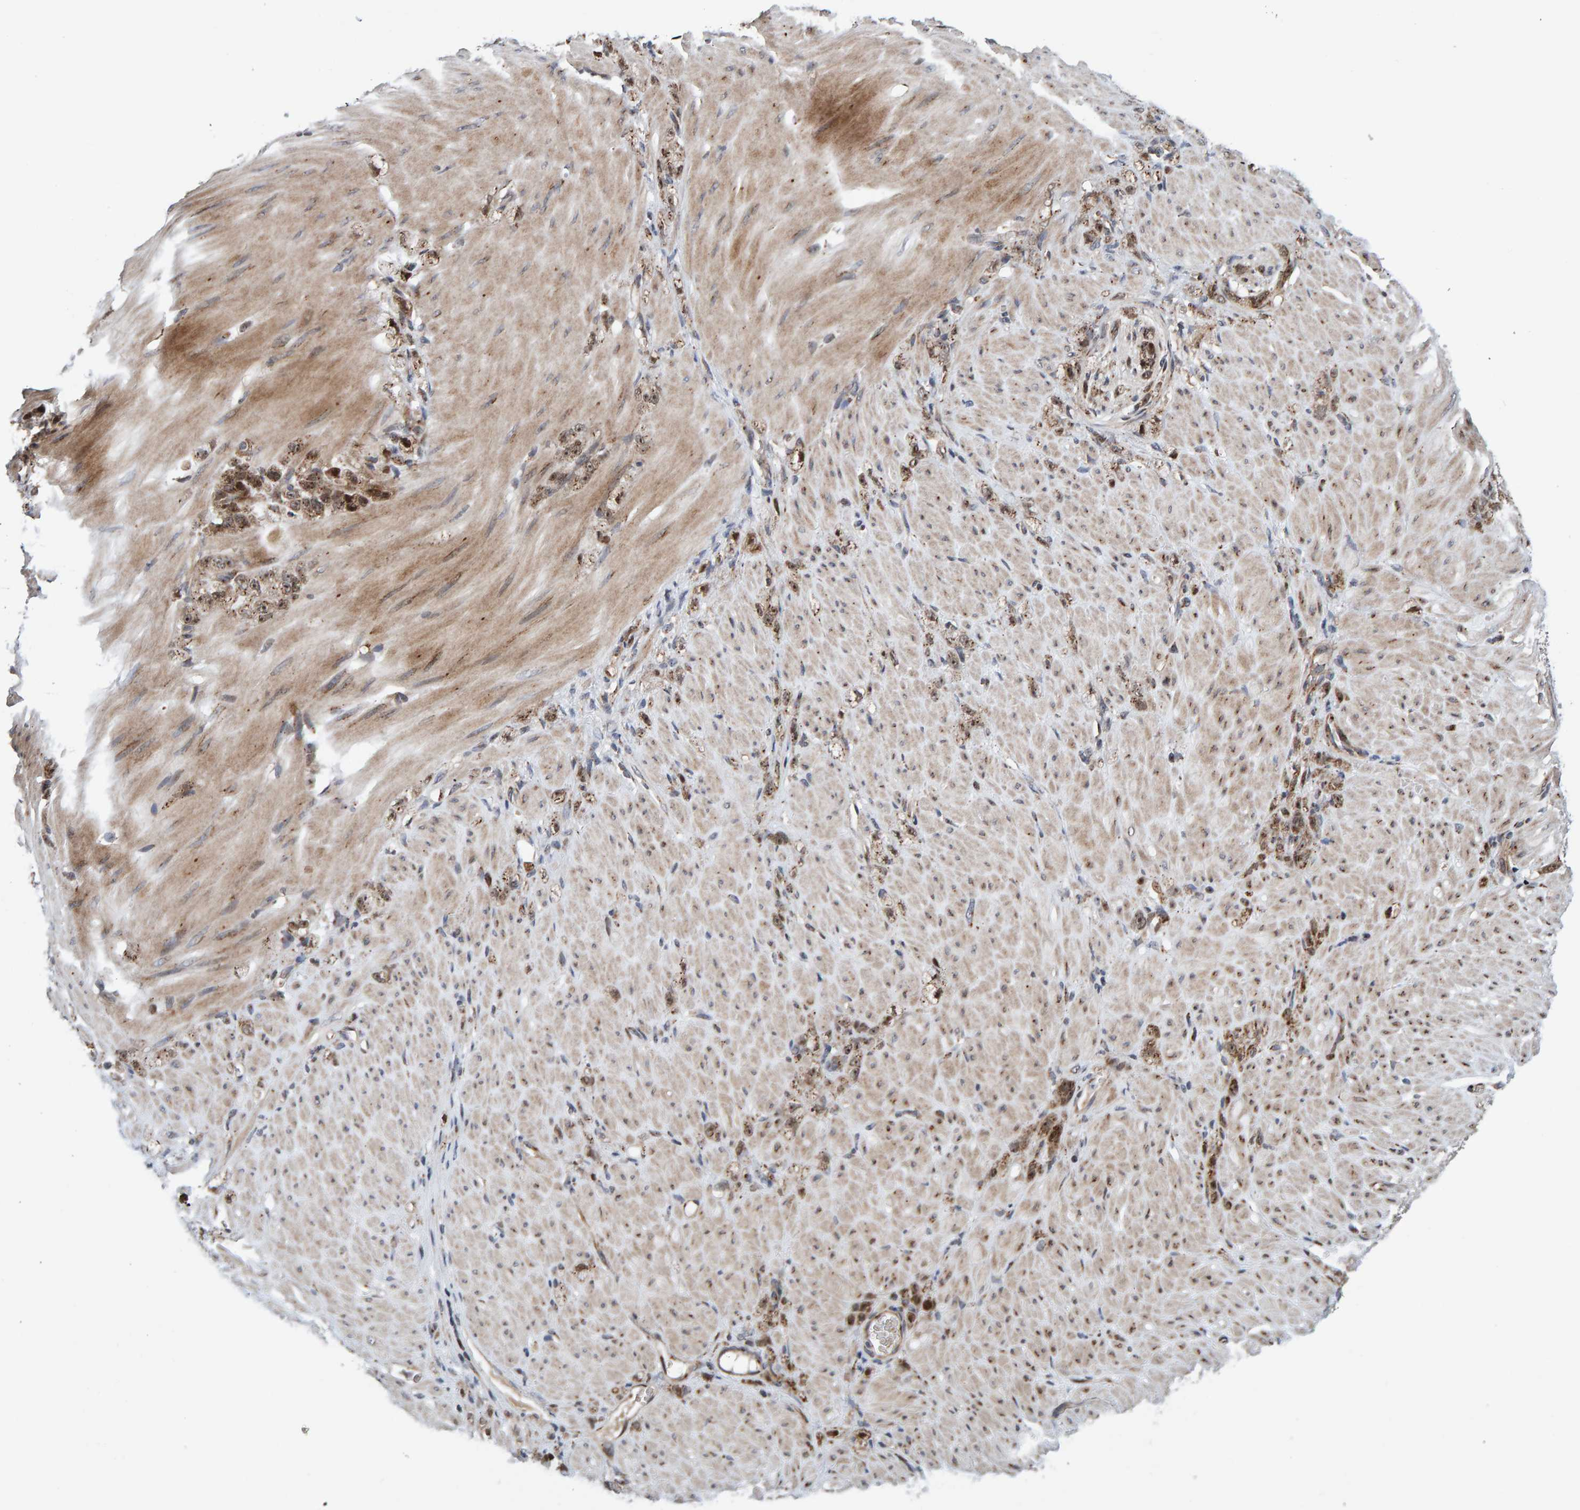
{"staining": {"intensity": "weak", "quantity": ">75%", "location": "cytoplasmic/membranous,nuclear"}, "tissue": "stomach cancer", "cell_type": "Tumor cells", "image_type": "cancer", "snomed": [{"axis": "morphology", "description": "Normal tissue, NOS"}, {"axis": "morphology", "description": "Adenocarcinoma, NOS"}, {"axis": "topography", "description": "Stomach"}], "caption": "Approximately >75% of tumor cells in stomach cancer (adenocarcinoma) reveal weak cytoplasmic/membranous and nuclear protein staining as visualized by brown immunohistochemical staining.", "gene": "CCDC25", "patient": {"sex": "male", "age": 82}}